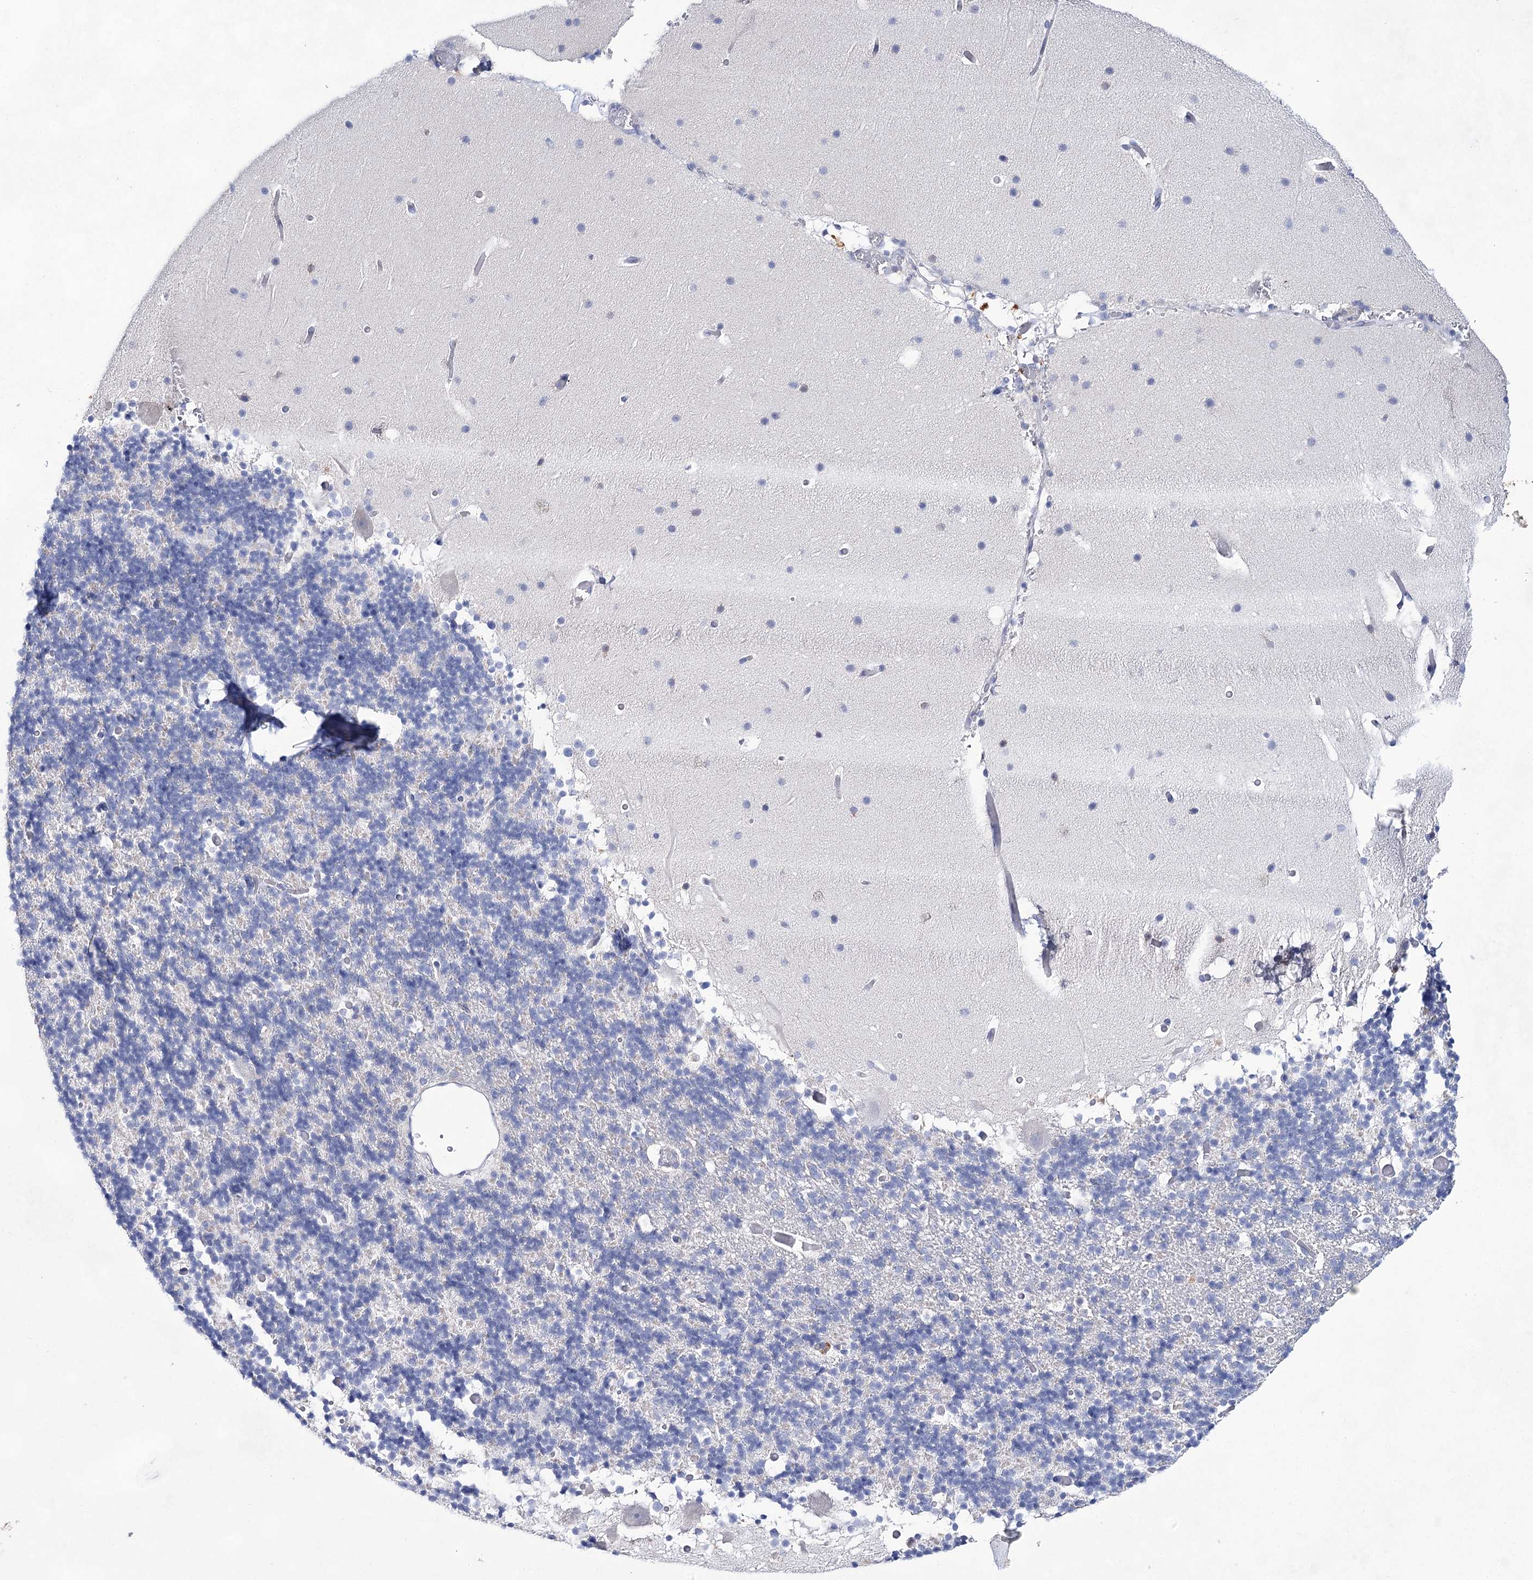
{"staining": {"intensity": "negative", "quantity": "none", "location": "none"}, "tissue": "cerebellum", "cell_type": "Cells in granular layer", "image_type": "normal", "snomed": [{"axis": "morphology", "description": "Normal tissue, NOS"}, {"axis": "topography", "description": "Cerebellum"}], "caption": "DAB (3,3'-diaminobenzidine) immunohistochemical staining of unremarkable cerebellum reveals no significant staining in cells in granular layer. (Immunohistochemistry (ihc), brightfield microscopy, high magnification).", "gene": "UGDH", "patient": {"sex": "male", "age": 57}}